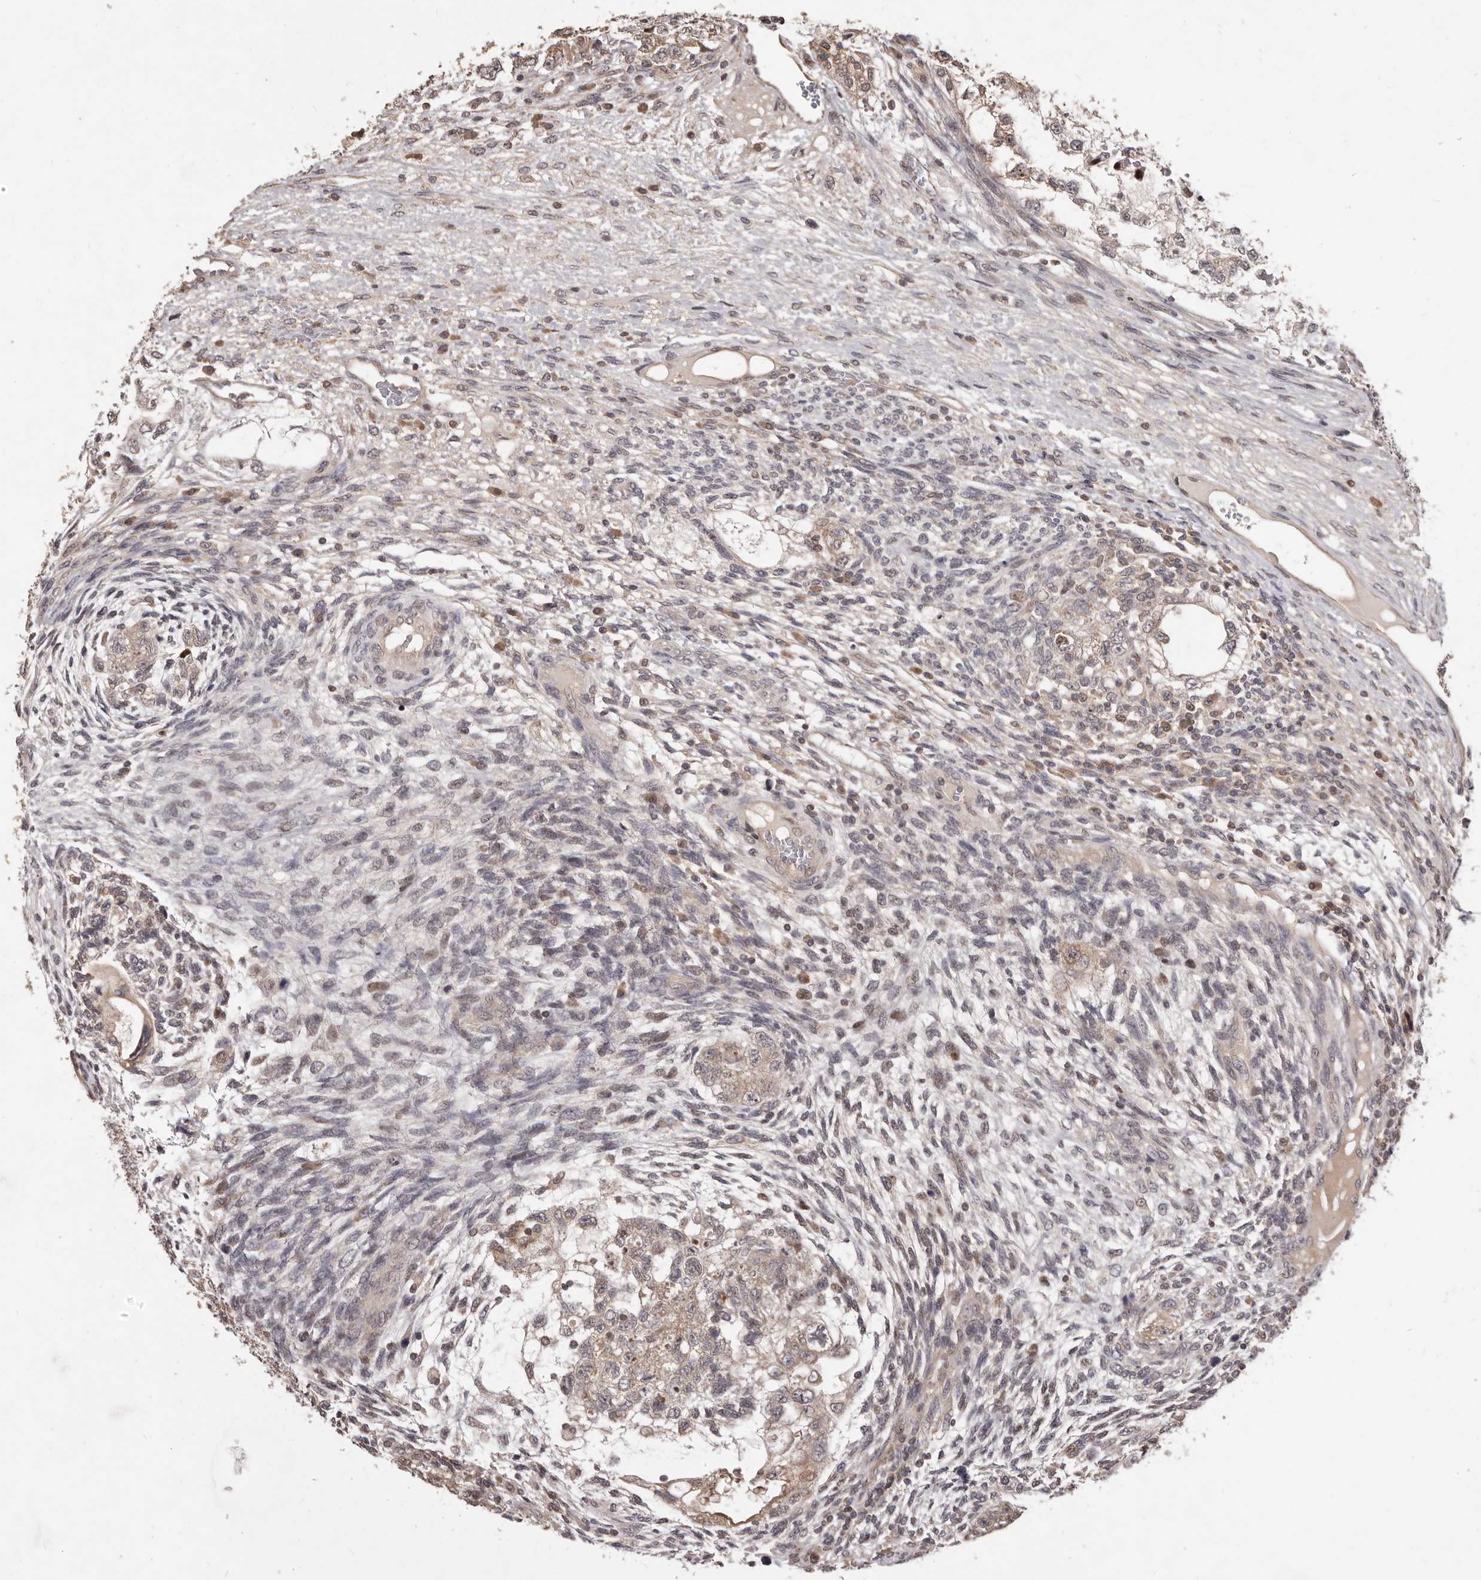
{"staining": {"intensity": "weak", "quantity": "25%-75%", "location": "cytoplasmic/membranous"}, "tissue": "testis cancer", "cell_type": "Tumor cells", "image_type": "cancer", "snomed": [{"axis": "morphology", "description": "Carcinoma, Embryonal, NOS"}, {"axis": "topography", "description": "Testis"}], "caption": "Protein expression analysis of human testis cancer (embryonal carcinoma) reveals weak cytoplasmic/membranous positivity in approximately 25%-75% of tumor cells. The staining was performed using DAB, with brown indicating positive protein expression. Nuclei are stained blue with hematoxylin.", "gene": "MTO1", "patient": {"sex": "male", "age": 37}}